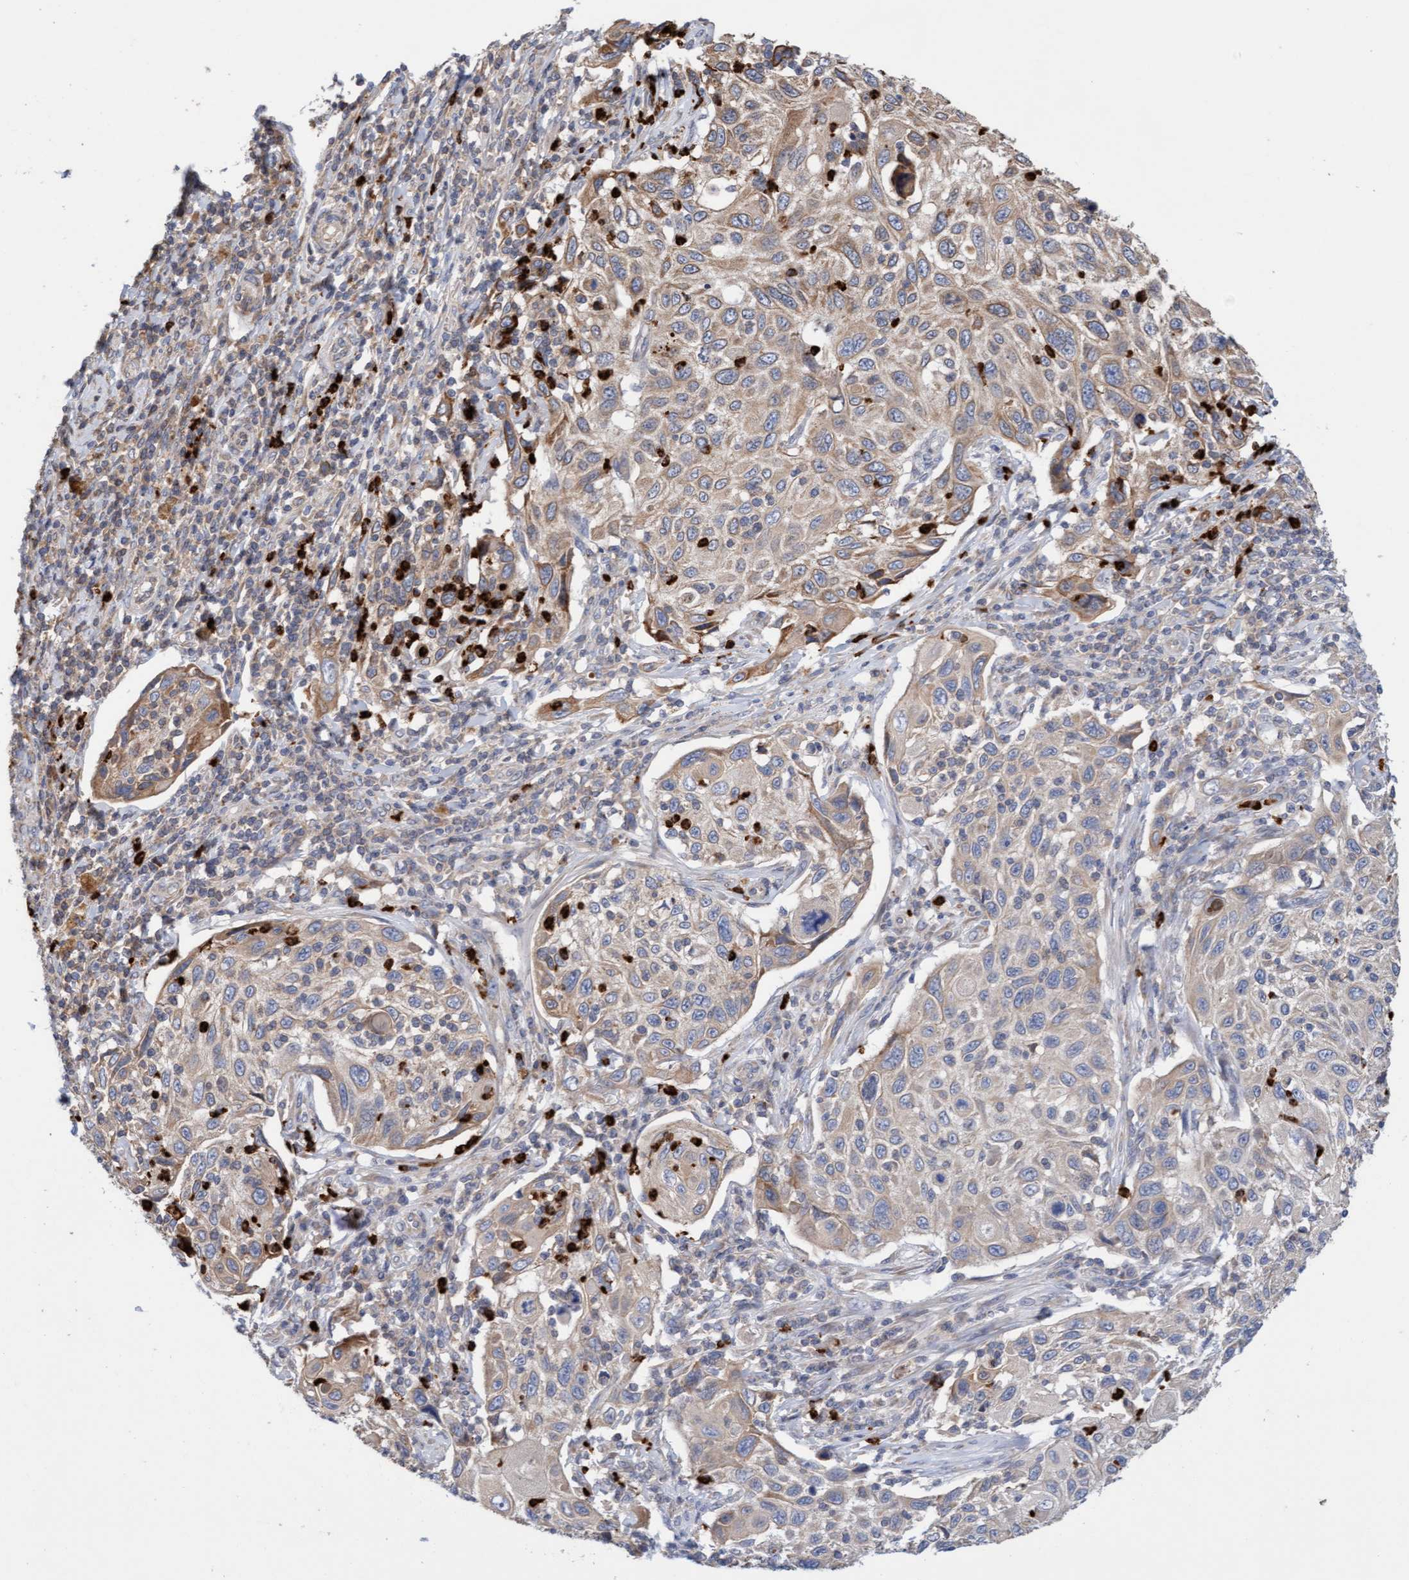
{"staining": {"intensity": "weak", "quantity": ">75%", "location": "cytoplasmic/membranous"}, "tissue": "cervical cancer", "cell_type": "Tumor cells", "image_type": "cancer", "snomed": [{"axis": "morphology", "description": "Squamous cell carcinoma, NOS"}, {"axis": "topography", "description": "Cervix"}], "caption": "Squamous cell carcinoma (cervical) stained for a protein (brown) shows weak cytoplasmic/membranous positive positivity in about >75% of tumor cells.", "gene": "MMP8", "patient": {"sex": "female", "age": 70}}